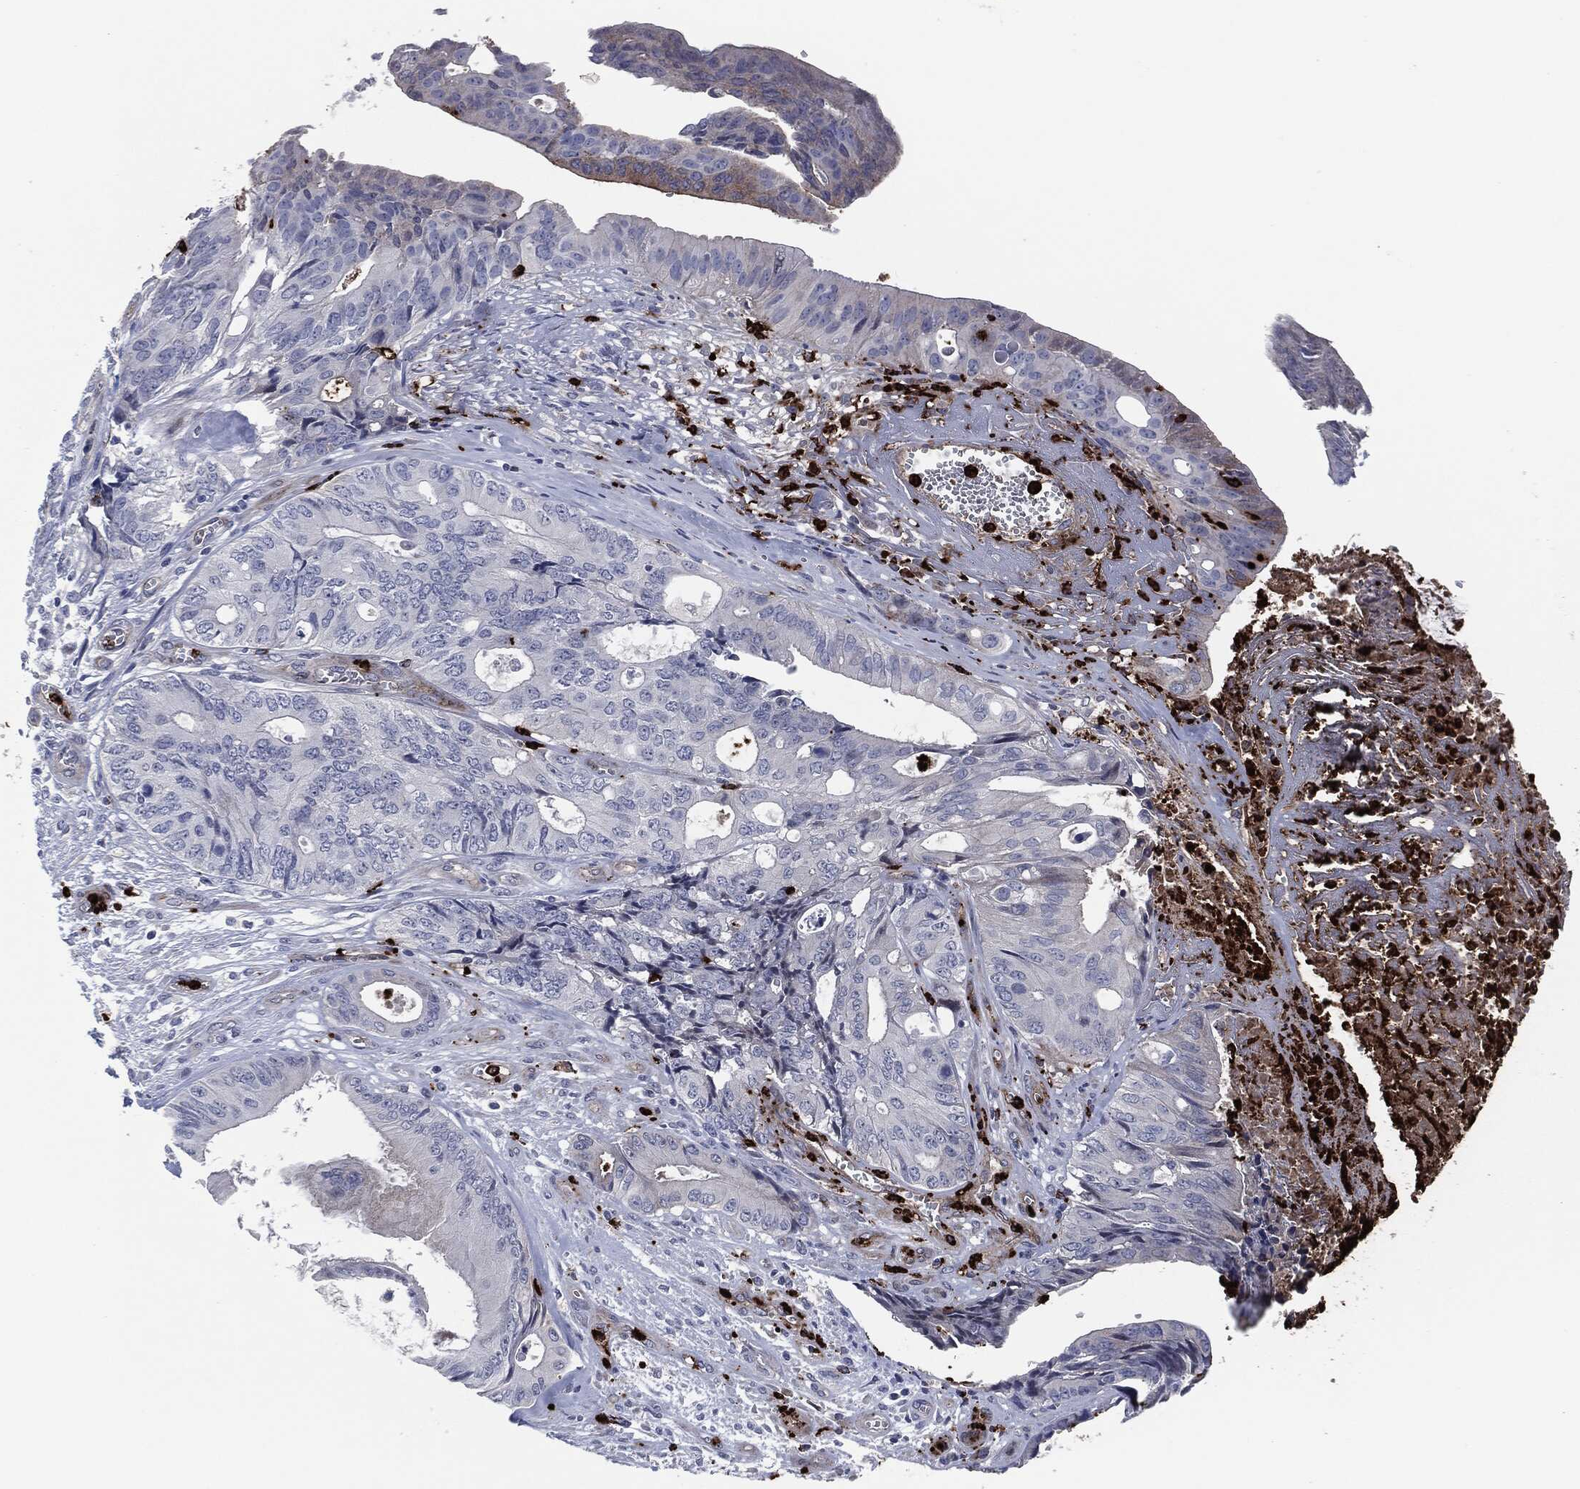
{"staining": {"intensity": "negative", "quantity": "none", "location": "none"}, "tissue": "colorectal cancer", "cell_type": "Tumor cells", "image_type": "cancer", "snomed": [{"axis": "morphology", "description": "Normal tissue, NOS"}, {"axis": "morphology", "description": "Adenocarcinoma, NOS"}, {"axis": "topography", "description": "Colon"}], "caption": "Image shows no protein expression in tumor cells of colorectal adenocarcinoma tissue.", "gene": "MPO", "patient": {"sex": "male", "age": 65}}